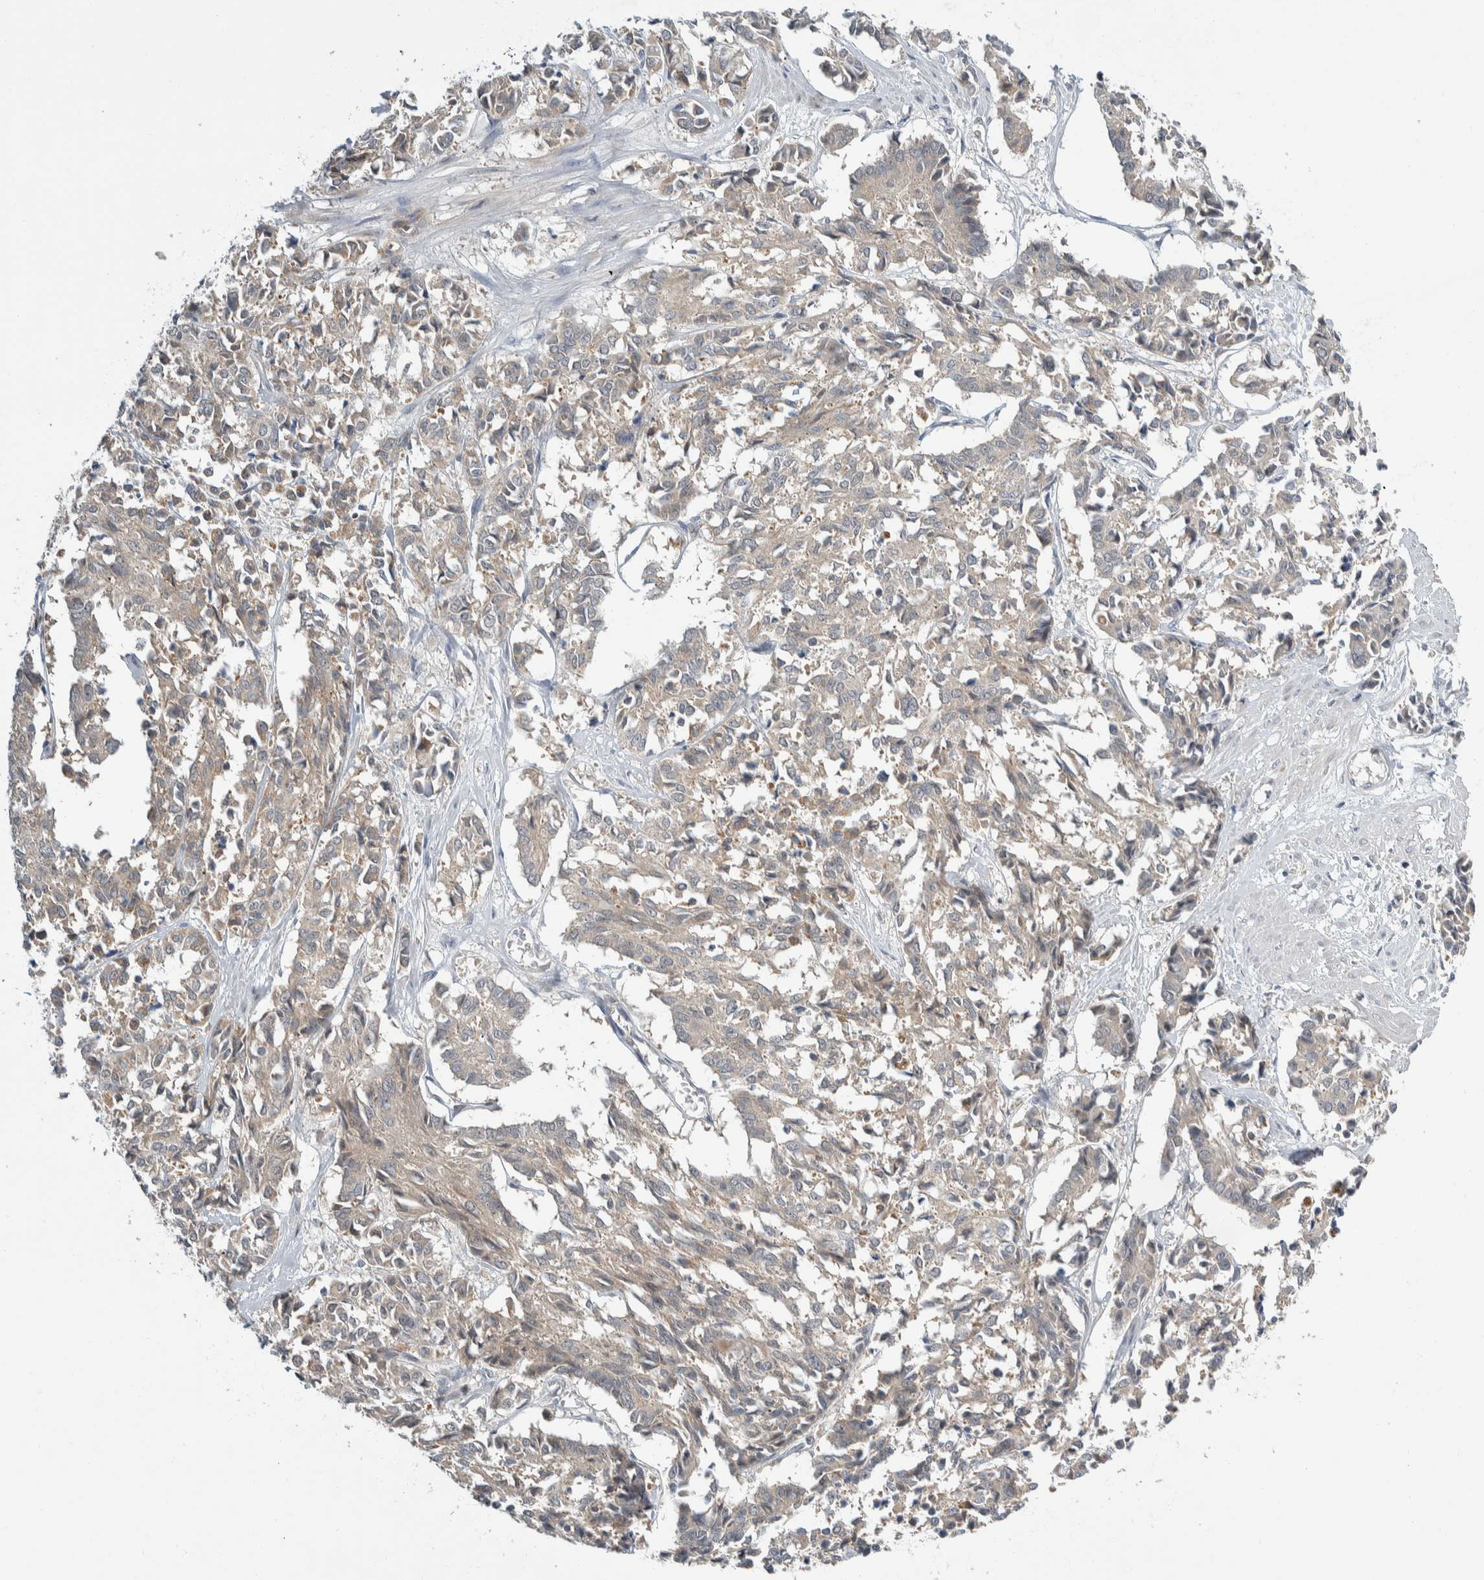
{"staining": {"intensity": "negative", "quantity": "none", "location": "none"}, "tissue": "cervical cancer", "cell_type": "Tumor cells", "image_type": "cancer", "snomed": [{"axis": "morphology", "description": "Squamous cell carcinoma, NOS"}, {"axis": "topography", "description": "Cervix"}], "caption": "This histopathology image is of cervical cancer (squamous cell carcinoma) stained with immunohistochemistry (IHC) to label a protein in brown with the nuclei are counter-stained blue. There is no expression in tumor cells. Nuclei are stained in blue.", "gene": "SHPK", "patient": {"sex": "female", "age": 35}}